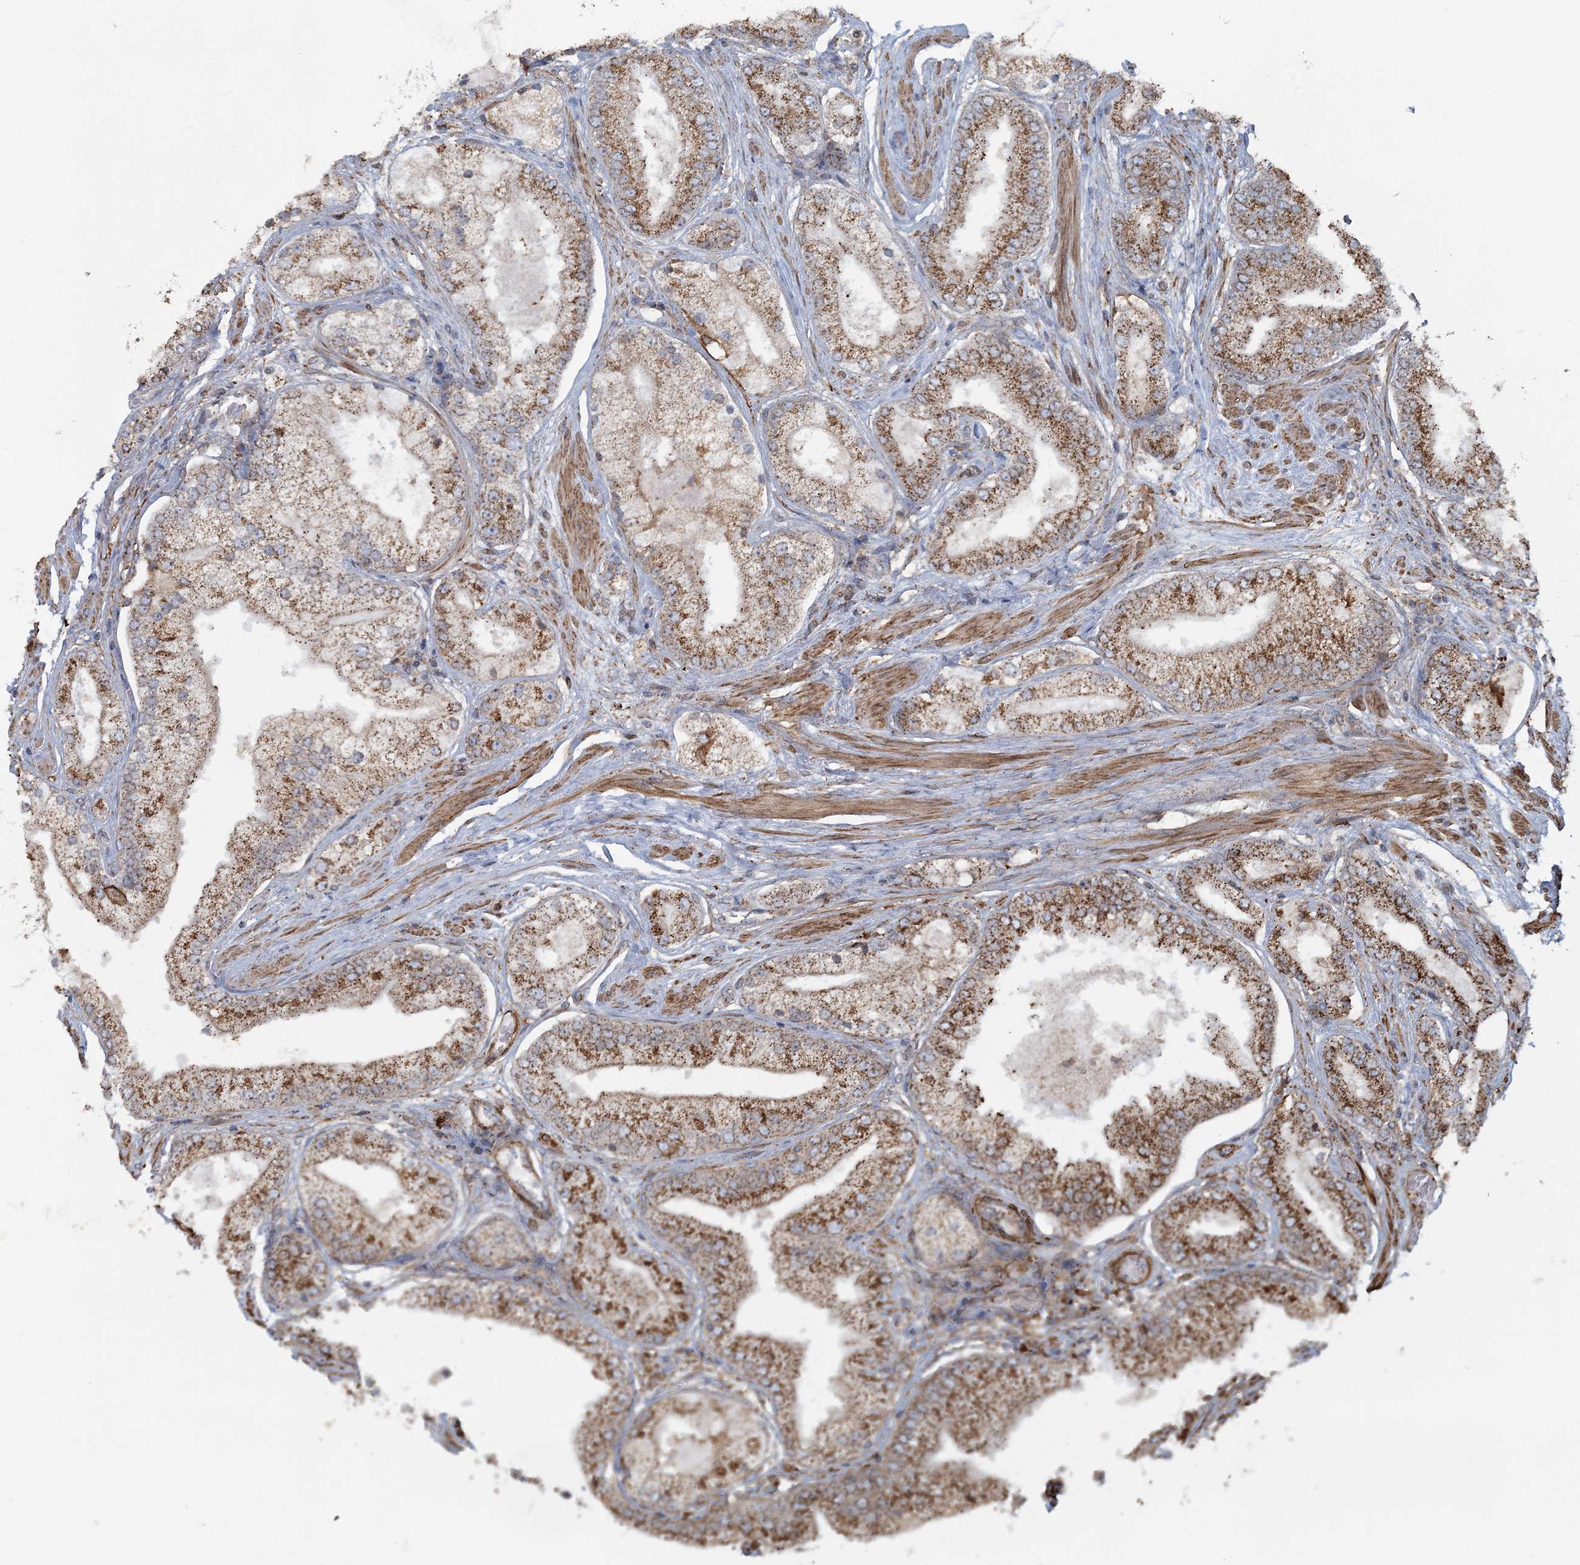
{"staining": {"intensity": "moderate", "quantity": ">75%", "location": "cytoplasmic/membranous"}, "tissue": "prostate cancer", "cell_type": "Tumor cells", "image_type": "cancer", "snomed": [{"axis": "morphology", "description": "Adenocarcinoma, High grade"}, {"axis": "topography", "description": "Prostate"}], "caption": "High-magnification brightfield microscopy of adenocarcinoma (high-grade) (prostate) stained with DAB (3,3'-diaminobenzidine) (brown) and counterstained with hematoxylin (blue). tumor cells exhibit moderate cytoplasmic/membranous expression is identified in about>75% of cells.", "gene": "TRAF3IP2", "patient": {"sex": "male", "age": 58}}